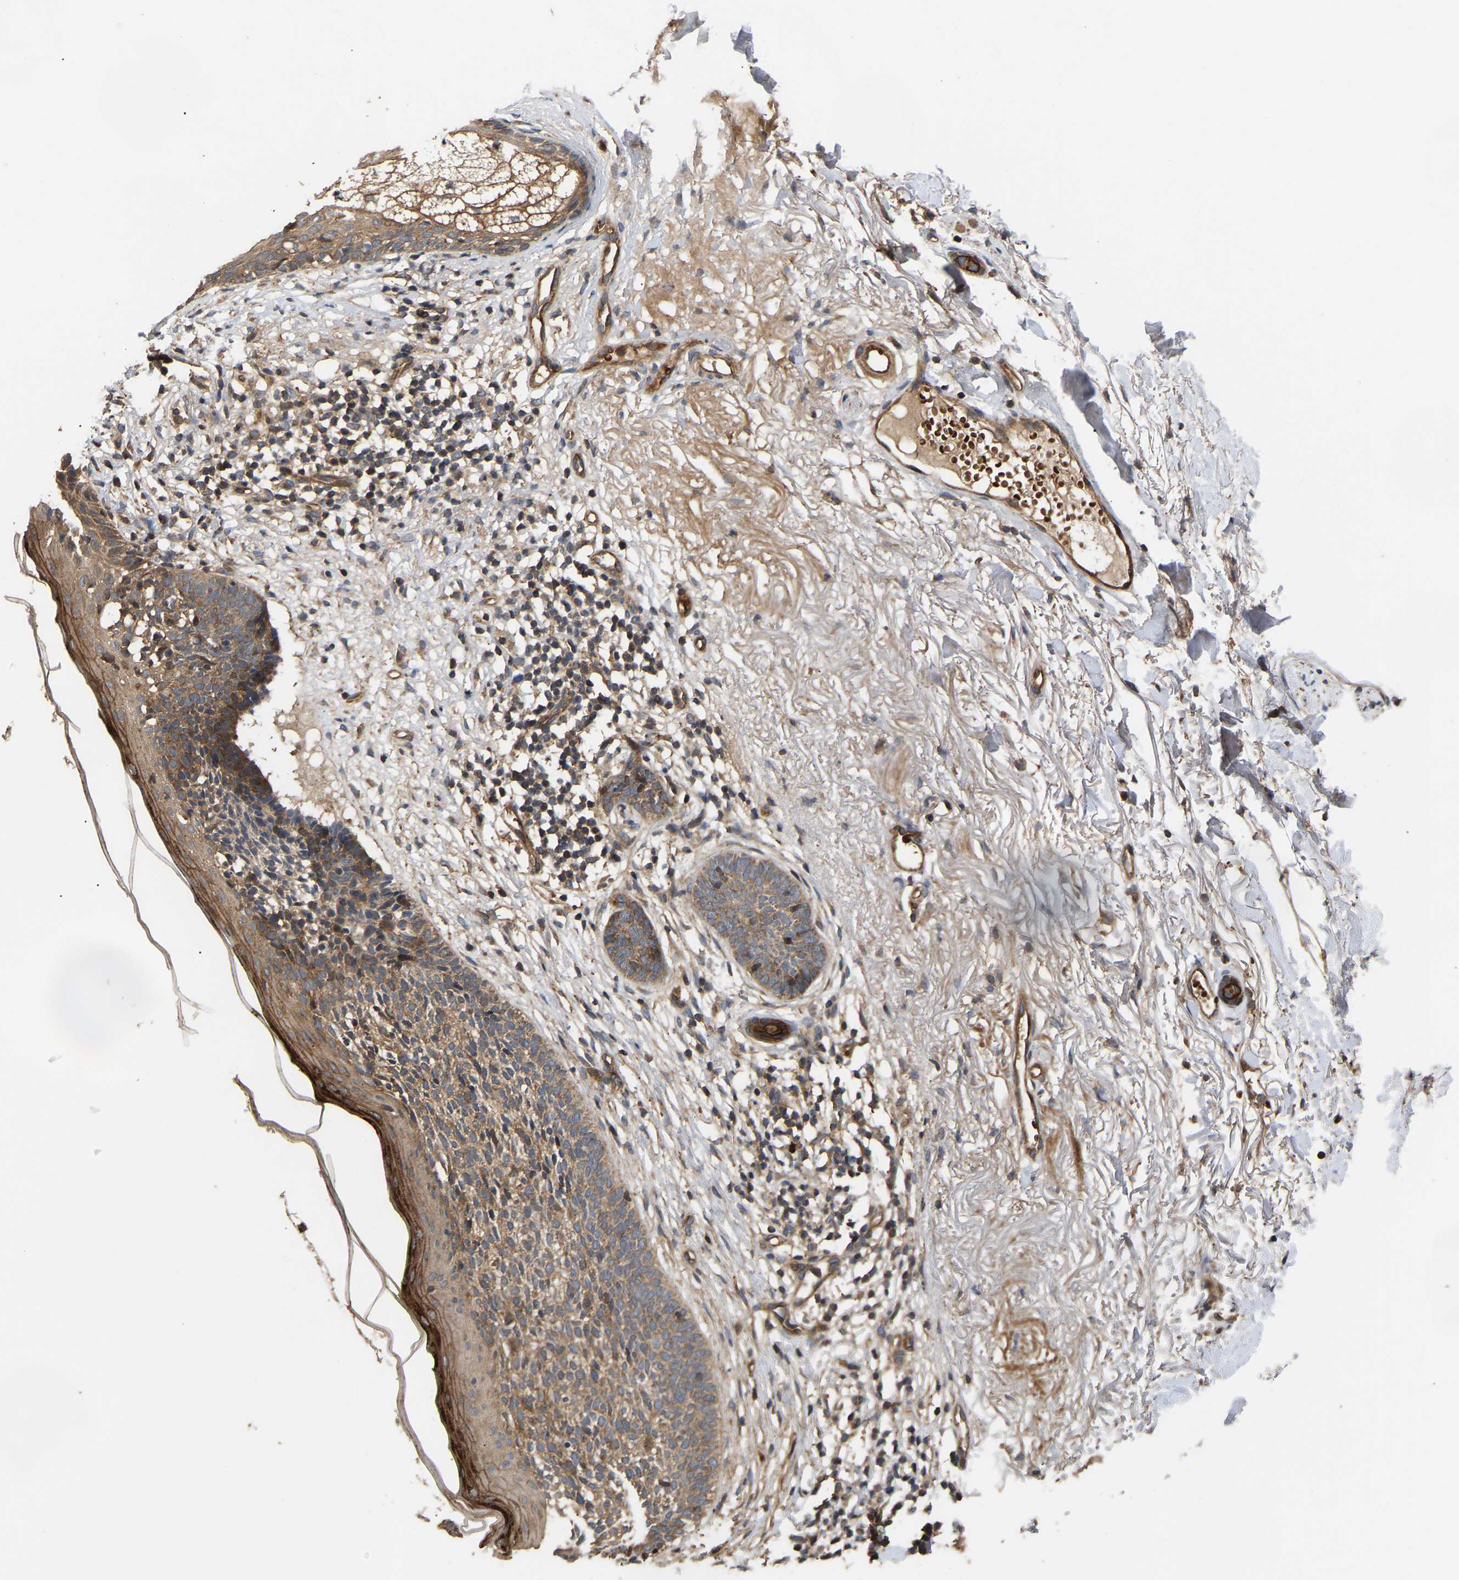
{"staining": {"intensity": "weak", "quantity": ">75%", "location": "cytoplasmic/membranous"}, "tissue": "skin cancer", "cell_type": "Tumor cells", "image_type": "cancer", "snomed": [{"axis": "morphology", "description": "Basal cell carcinoma"}, {"axis": "topography", "description": "Skin"}], "caption": "Protein analysis of skin basal cell carcinoma tissue demonstrates weak cytoplasmic/membranous expression in approximately >75% of tumor cells. (brown staining indicates protein expression, while blue staining denotes nuclei).", "gene": "STAU1", "patient": {"sex": "female", "age": 70}}